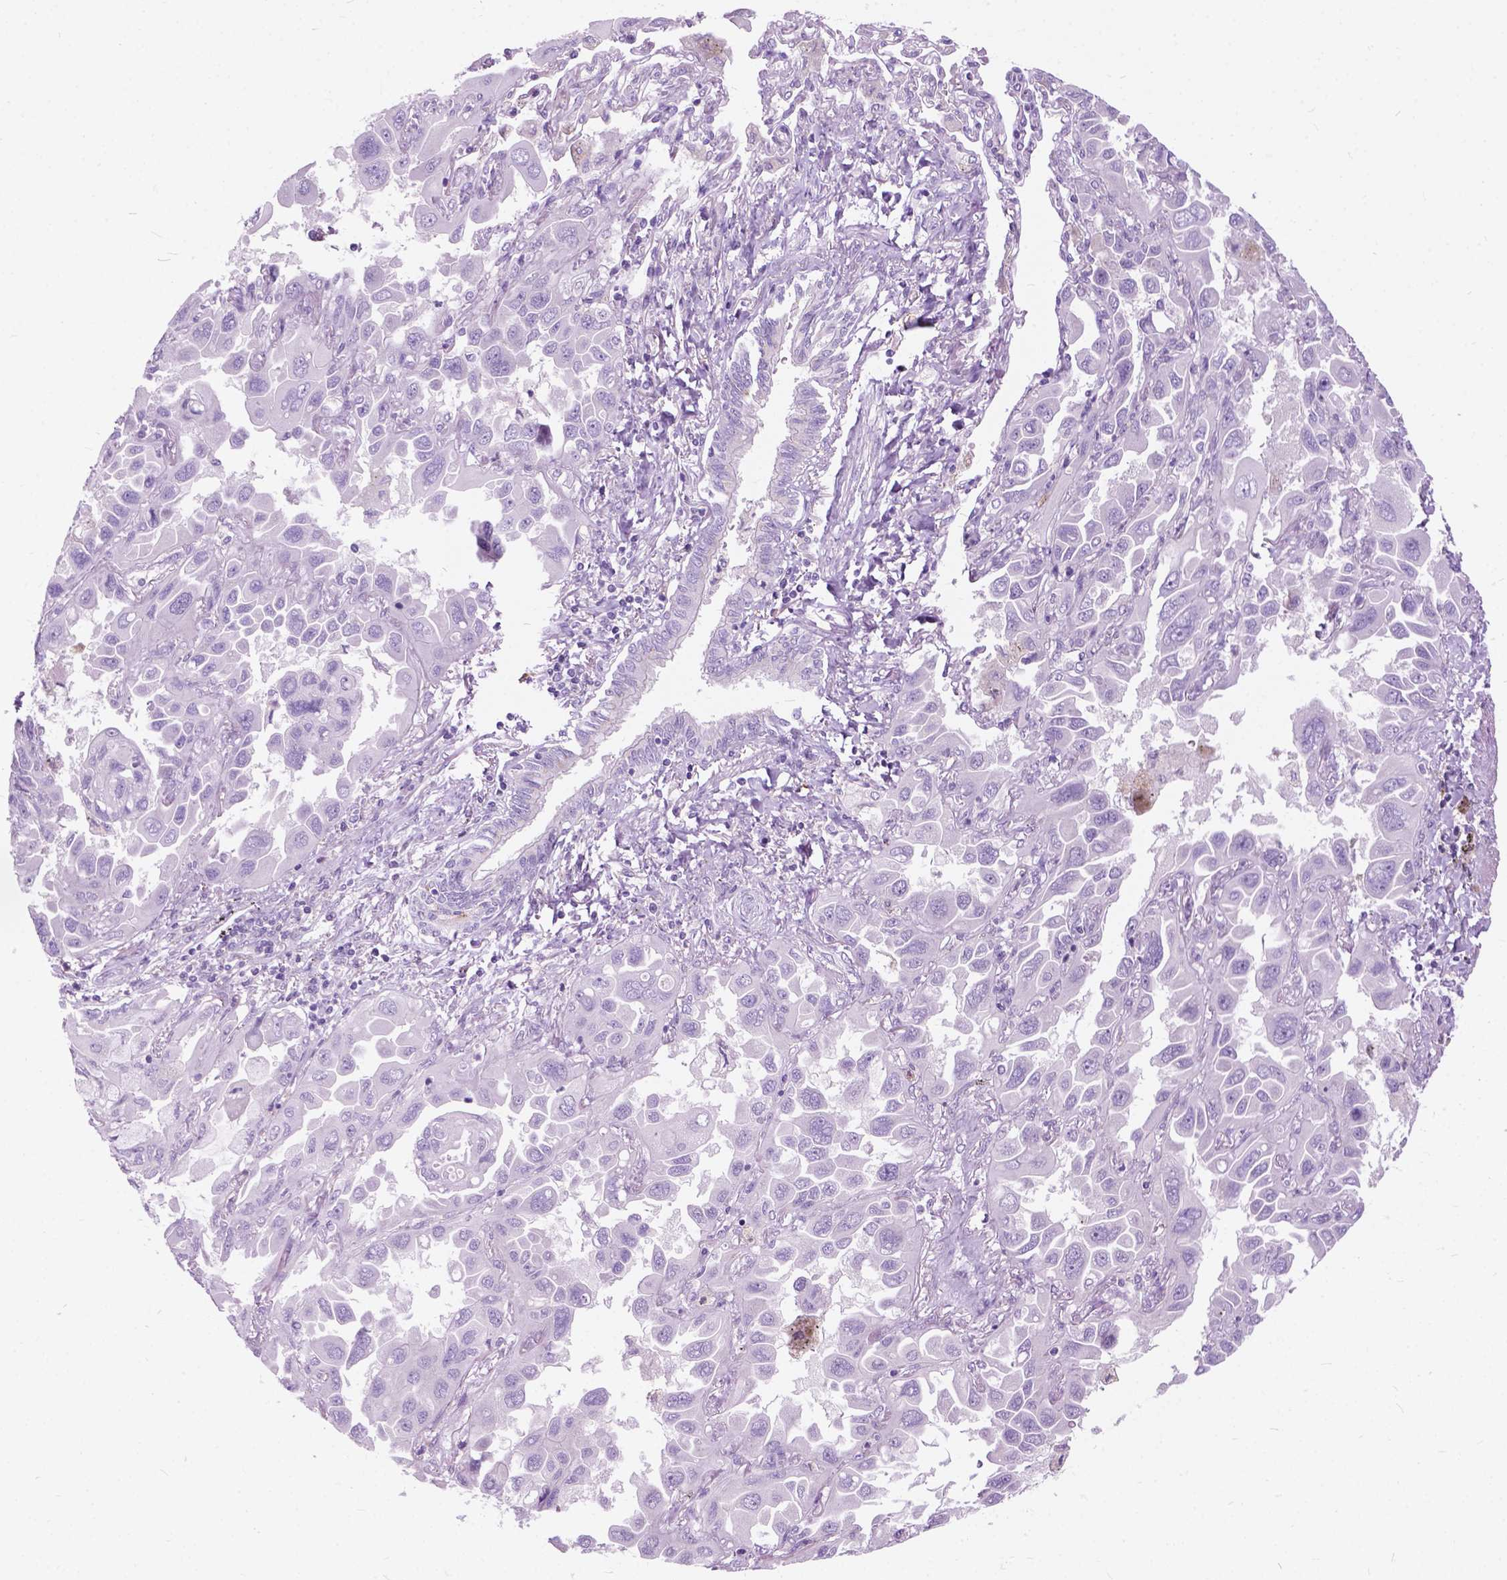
{"staining": {"intensity": "negative", "quantity": "none", "location": "none"}, "tissue": "lung cancer", "cell_type": "Tumor cells", "image_type": "cancer", "snomed": [{"axis": "morphology", "description": "Adenocarcinoma, NOS"}, {"axis": "topography", "description": "Lung"}], "caption": "Tumor cells show no significant protein positivity in lung adenocarcinoma.", "gene": "PRR35", "patient": {"sex": "male", "age": 64}}